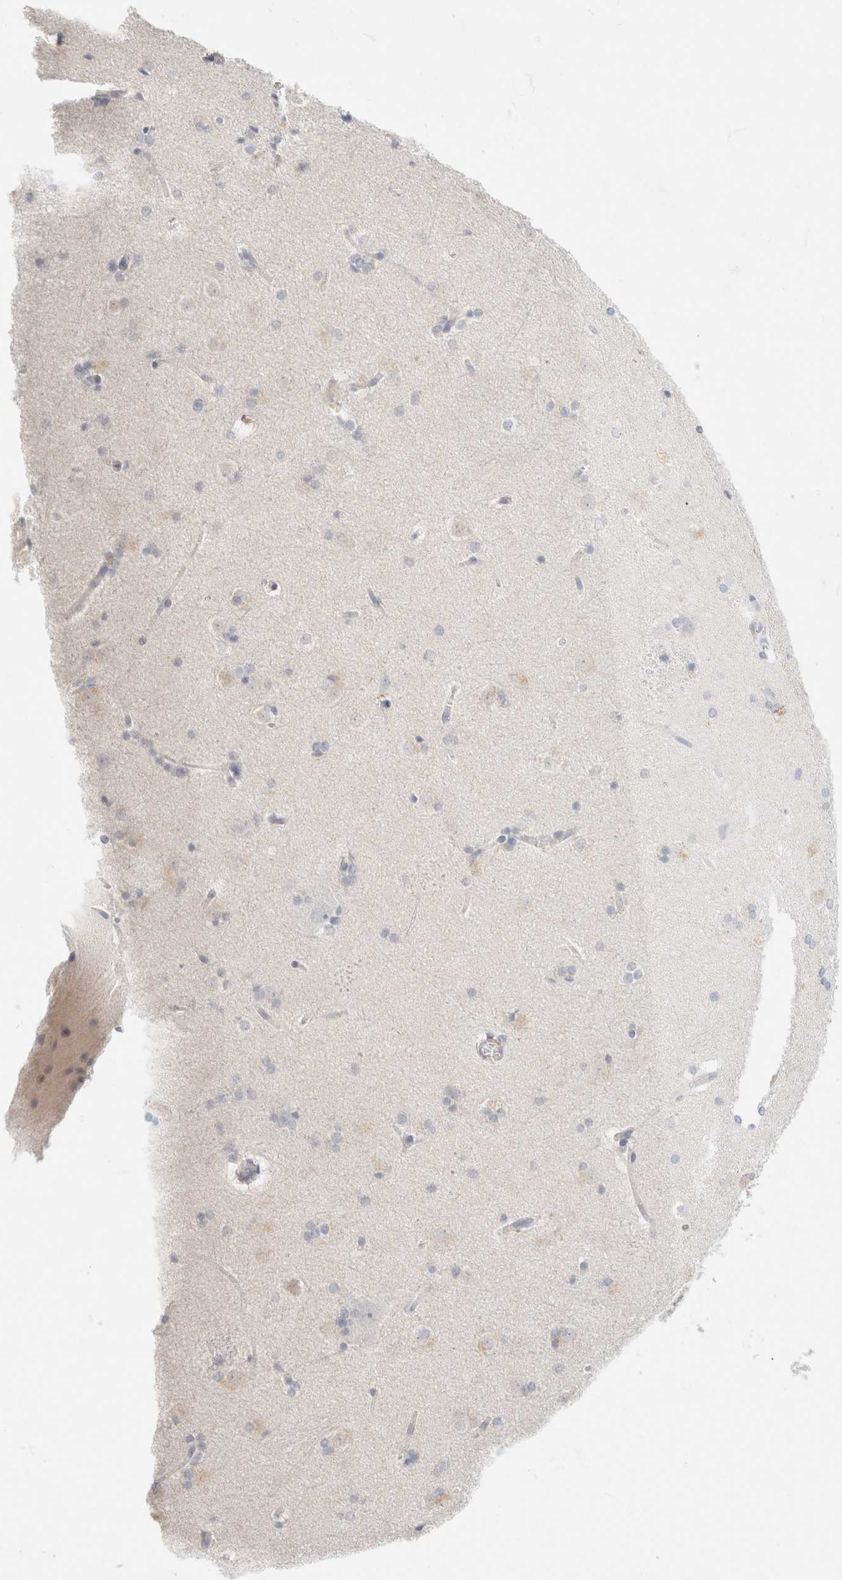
{"staining": {"intensity": "moderate", "quantity": "<25%", "location": "cytoplasmic/membranous"}, "tissue": "caudate", "cell_type": "Glial cells", "image_type": "normal", "snomed": [{"axis": "morphology", "description": "Normal tissue, NOS"}, {"axis": "topography", "description": "Lateral ventricle wall"}], "caption": "Protein analysis of benign caudate displays moderate cytoplasmic/membranous positivity in approximately <25% of glial cells. The protein is stained brown, and the nuclei are stained in blue (DAB IHC with brightfield microscopy, high magnification).", "gene": "CA12", "patient": {"sex": "female", "age": 19}}